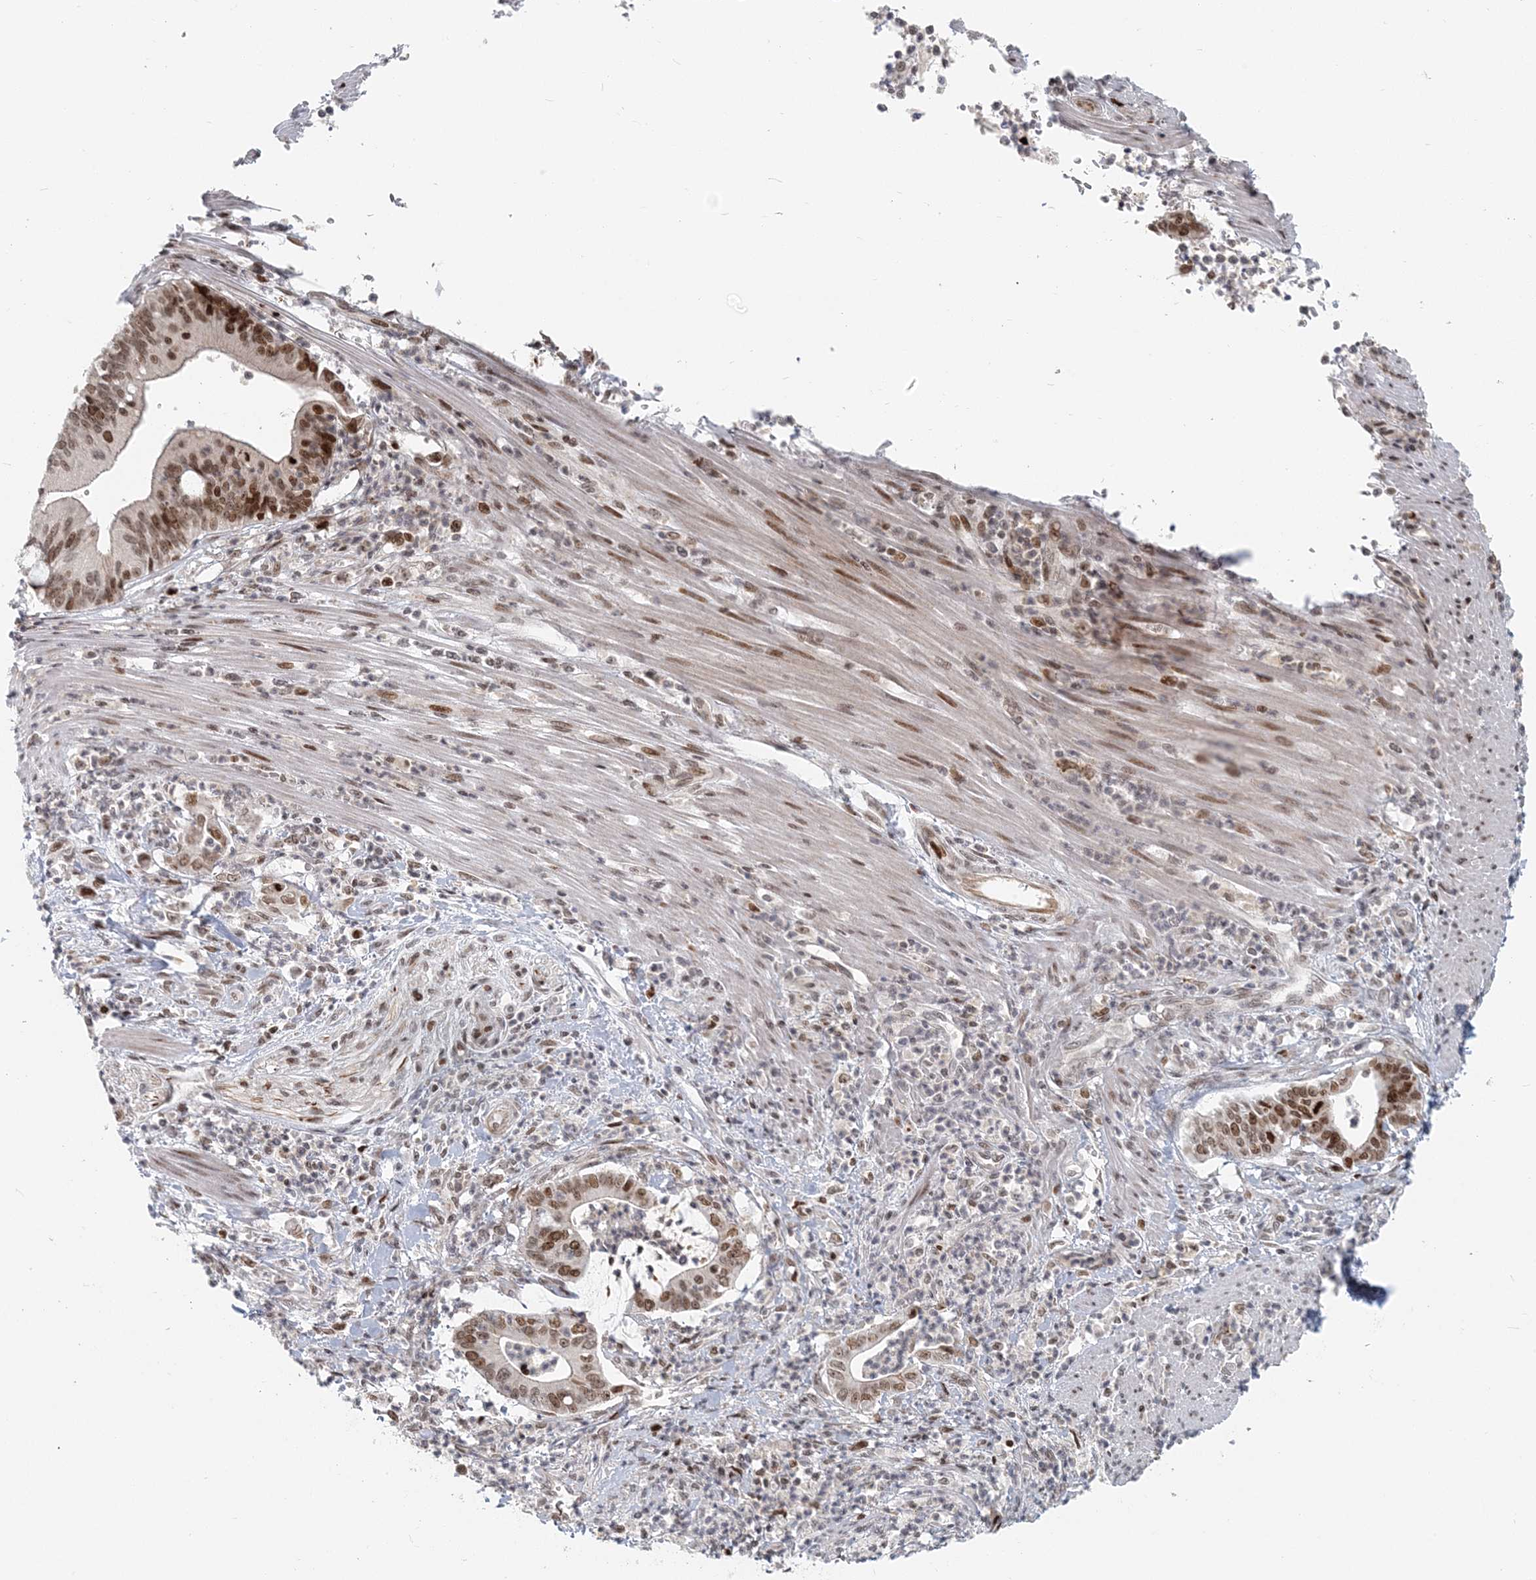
{"staining": {"intensity": "moderate", "quantity": ">75%", "location": "nuclear"}, "tissue": "pancreatic cancer", "cell_type": "Tumor cells", "image_type": "cancer", "snomed": [{"axis": "morphology", "description": "Adenocarcinoma, NOS"}, {"axis": "topography", "description": "Pancreas"}], "caption": "A histopathology image showing moderate nuclear staining in about >75% of tumor cells in pancreatic adenocarcinoma, as visualized by brown immunohistochemical staining.", "gene": "BAZ1B", "patient": {"sex": "male", "age": 69}}